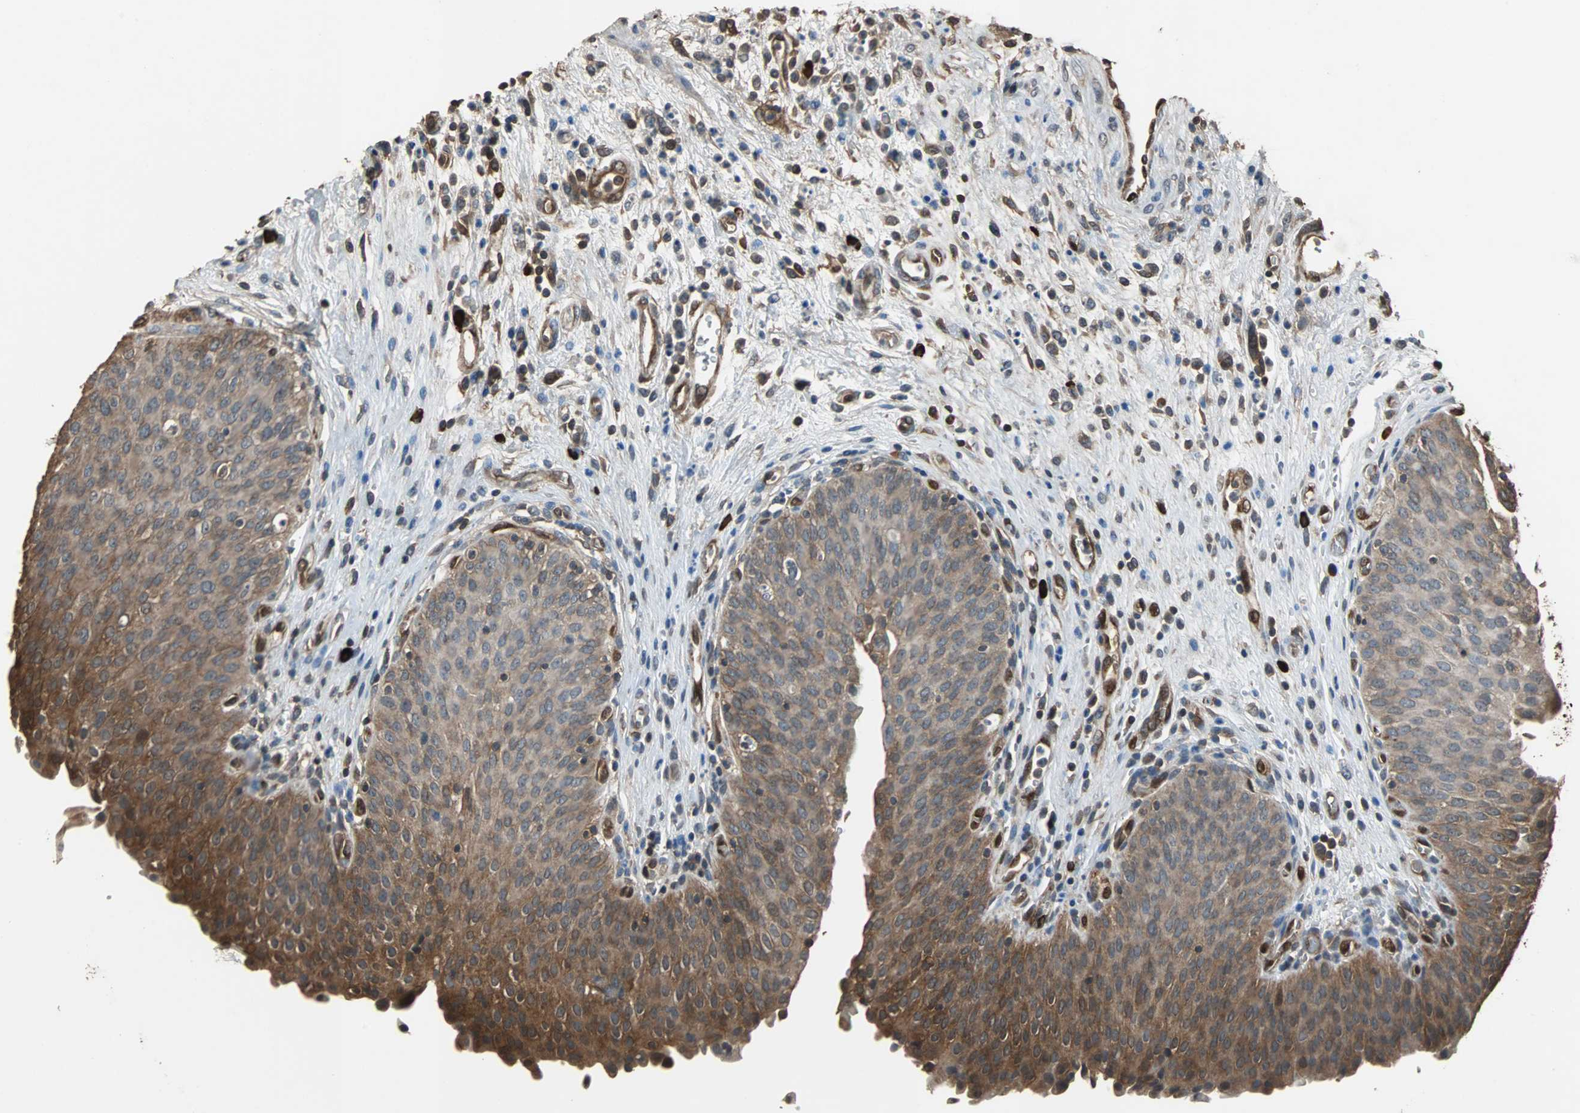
{"staining": {"intensity": "strong", "quantity": ">75%", "location": "cytoplasmic/membranous"}, "tissue": "urinary bladder", "cell_type": "Urothelial cells", "image_type": "normal", "snomed": [{"axis": "morphology", "description": "Normal tissue, NOS"}, {"axis": "morphology", "description": "Dysplasia, NOS"}, {"axis": "topography", "description": "Urinary bladder"}], "caption": "An immunohistochemistry histopathology image of normal tissue is shown. Protein staining in brown labels strong cytoplasmic/membranous positivity in urinary bladder within urothelial cells. The staining was performed using DAB, with brown indicating positive protein expression. Nuclei are stained blue with hematoxylin.", "gene": "NDRG1", "patient": {"sex": "male", "age": 35}}